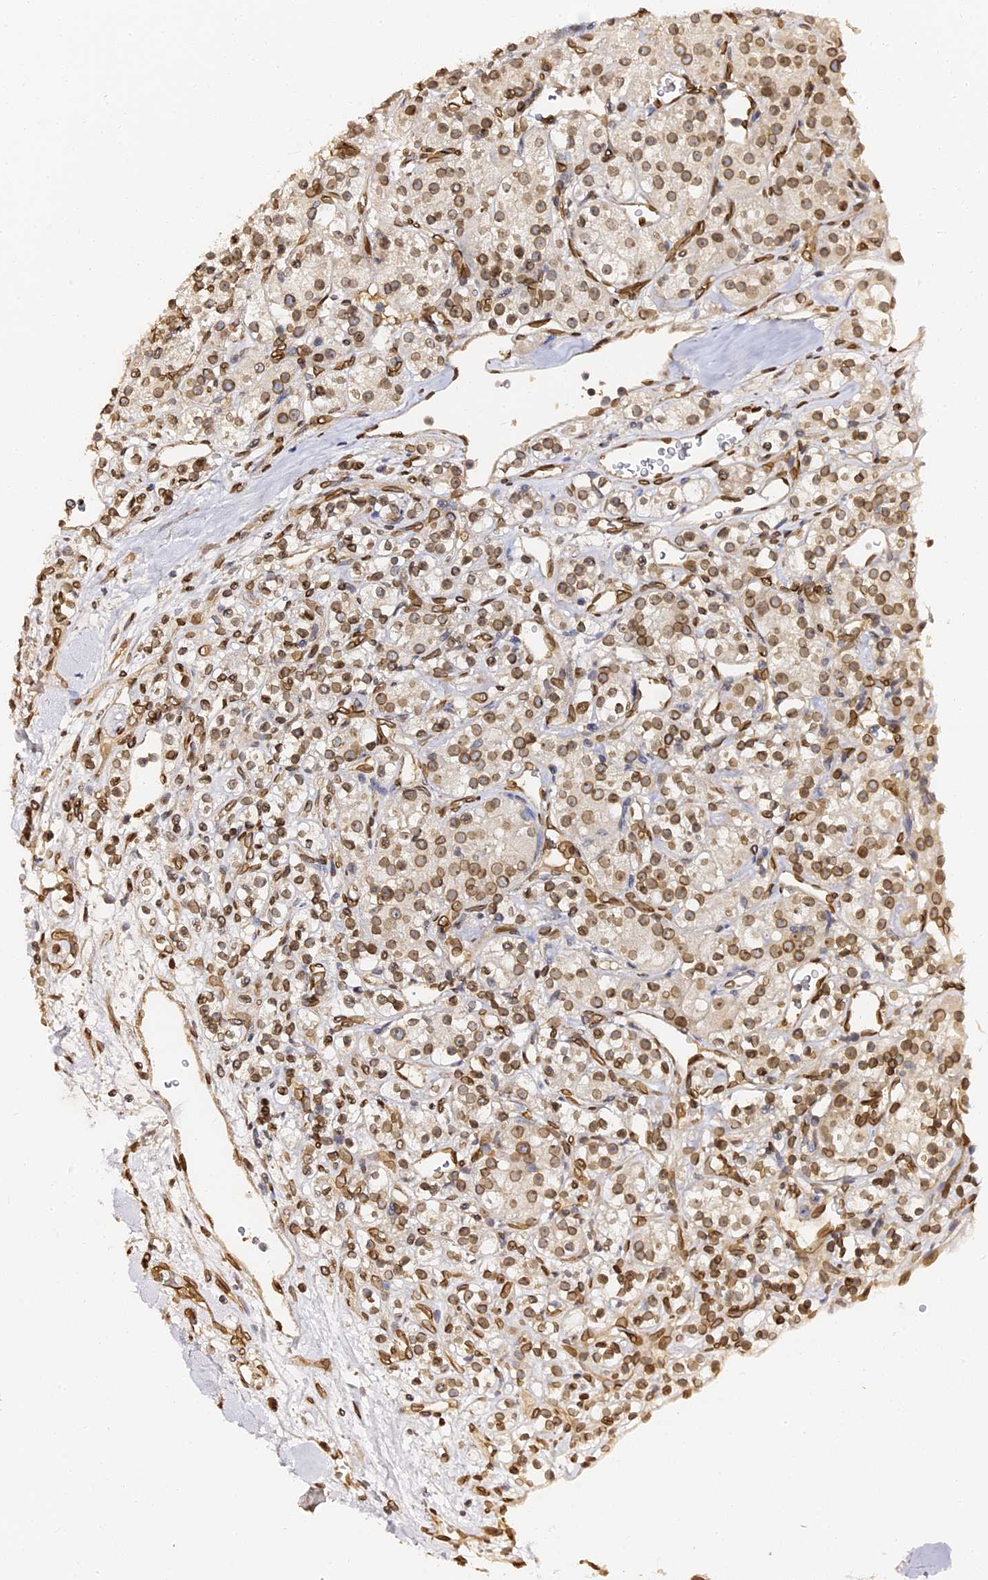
{"staining": {"intensity": "moderate", "quantity": ">75%", "location": "cytoplasmic/membranous,nuclear"}, "tissue": "renal cancer", "cell_type": "Tumor cells", "image_type": "cancer", "snomed": [{"axis": "morphology", "description": "Adenocarcinoma, NOS"}, {"axis": "topography", "description": "Kidney"}], "caption": "Human renal cancer (adenocarcinoma) stained with a brown dye displays moderate cytoplasmic/membranous and nuclear positive expression in about >75% of tumor cells.", "gene": "ANAPC5", "patient": {"sex": "male", "age": 77}}